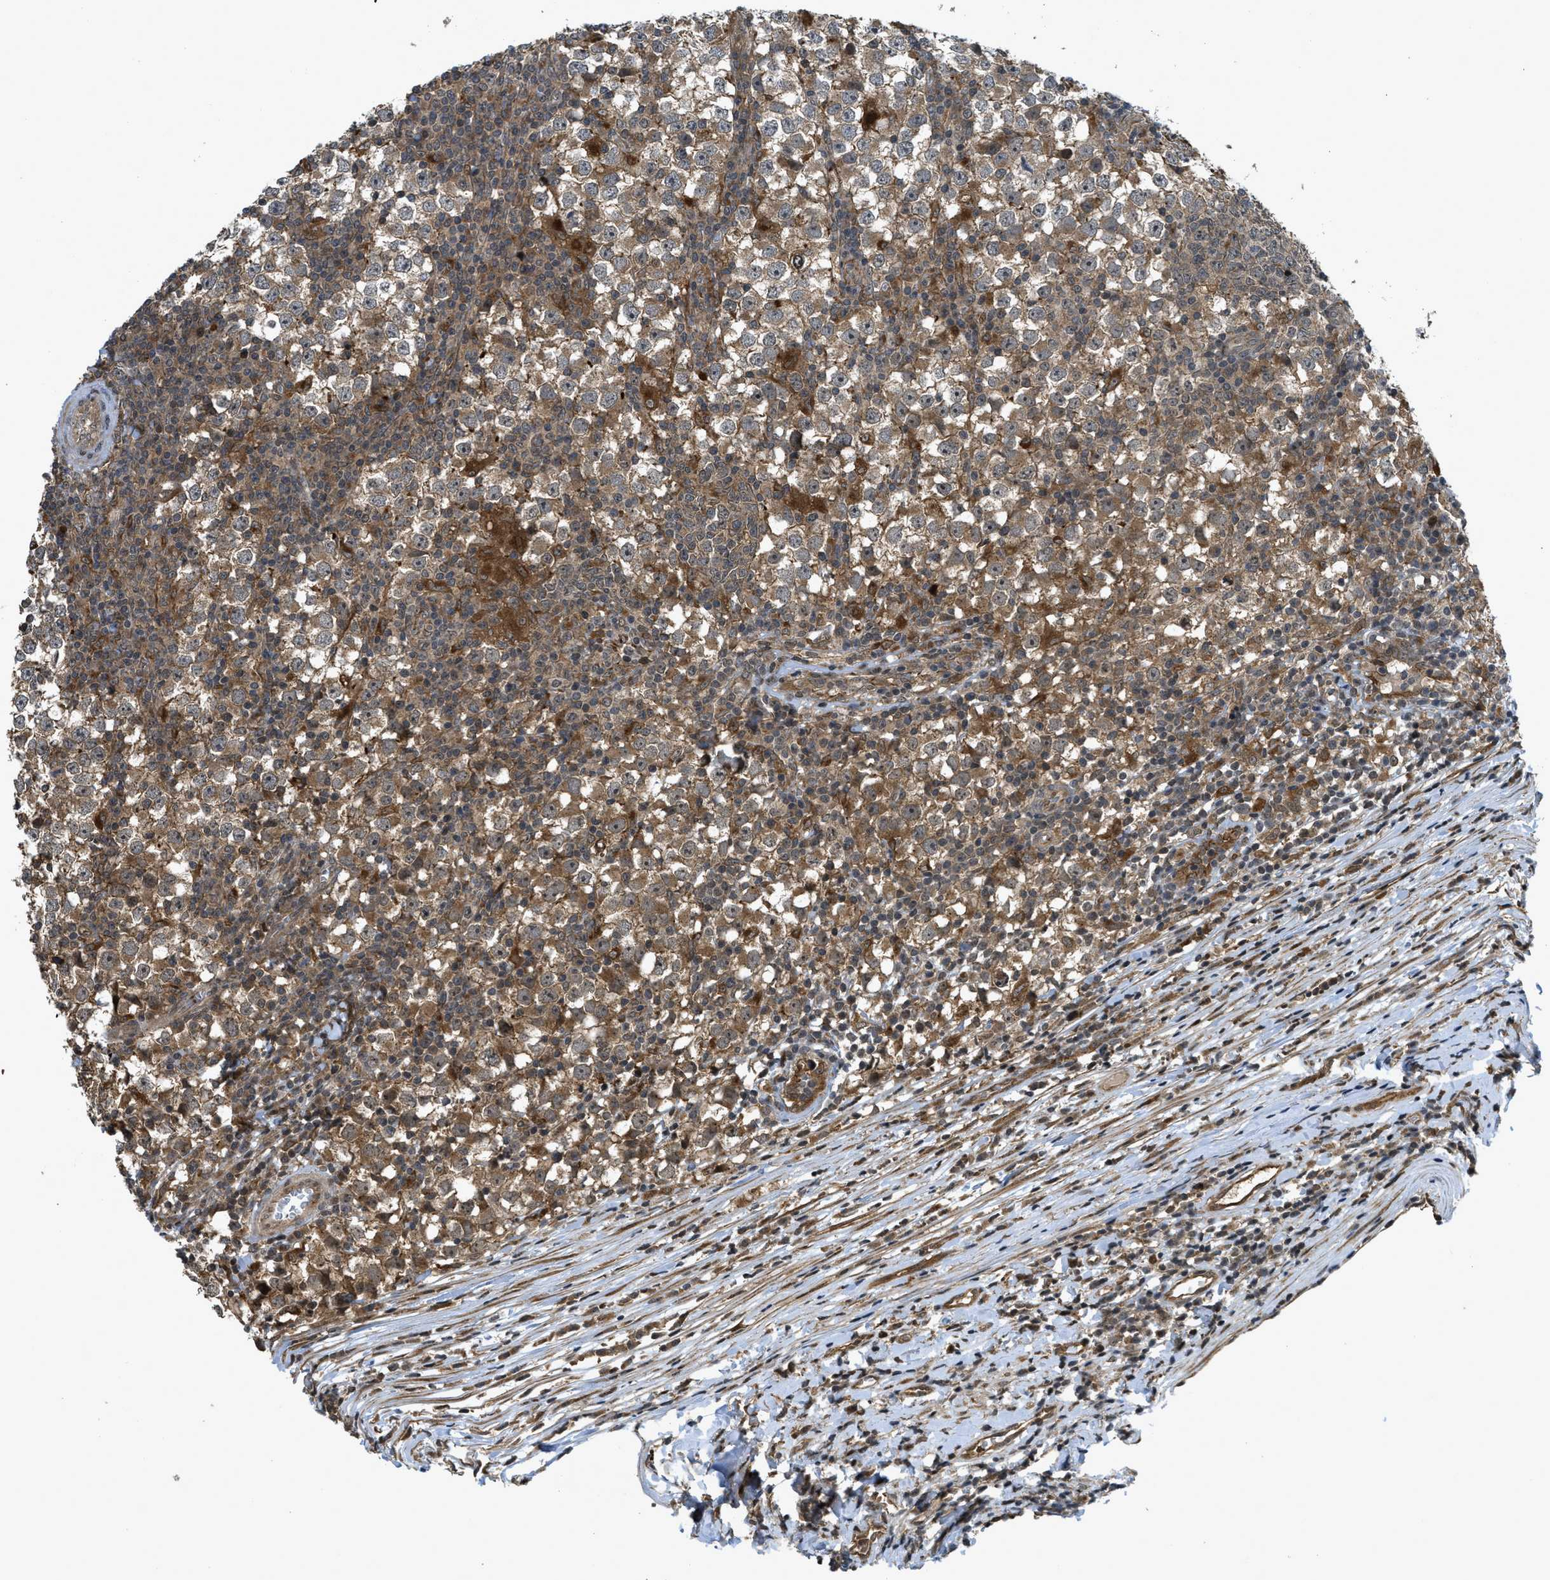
{"staining": {"intensity": "moderate", "quantity": ">75%", "location": "cytoplasmic/membranous"}, "tissue": "testis cancer", "cell_type": "Tumor cells", "image_type": "cancer", "snomed": [{"axis": "morphology", "description": "Seminoma, NOS"}, {"axis": "topography", "description": "Testis"}], "caption": "A medium amount of moderate cytoplasmic/membranous positivity is identified in approximately >75% of tumor cells in seminoma (testis) tissue.", "gene": "DNAJC28", "patient": {"sex": "male", "age": 65}}